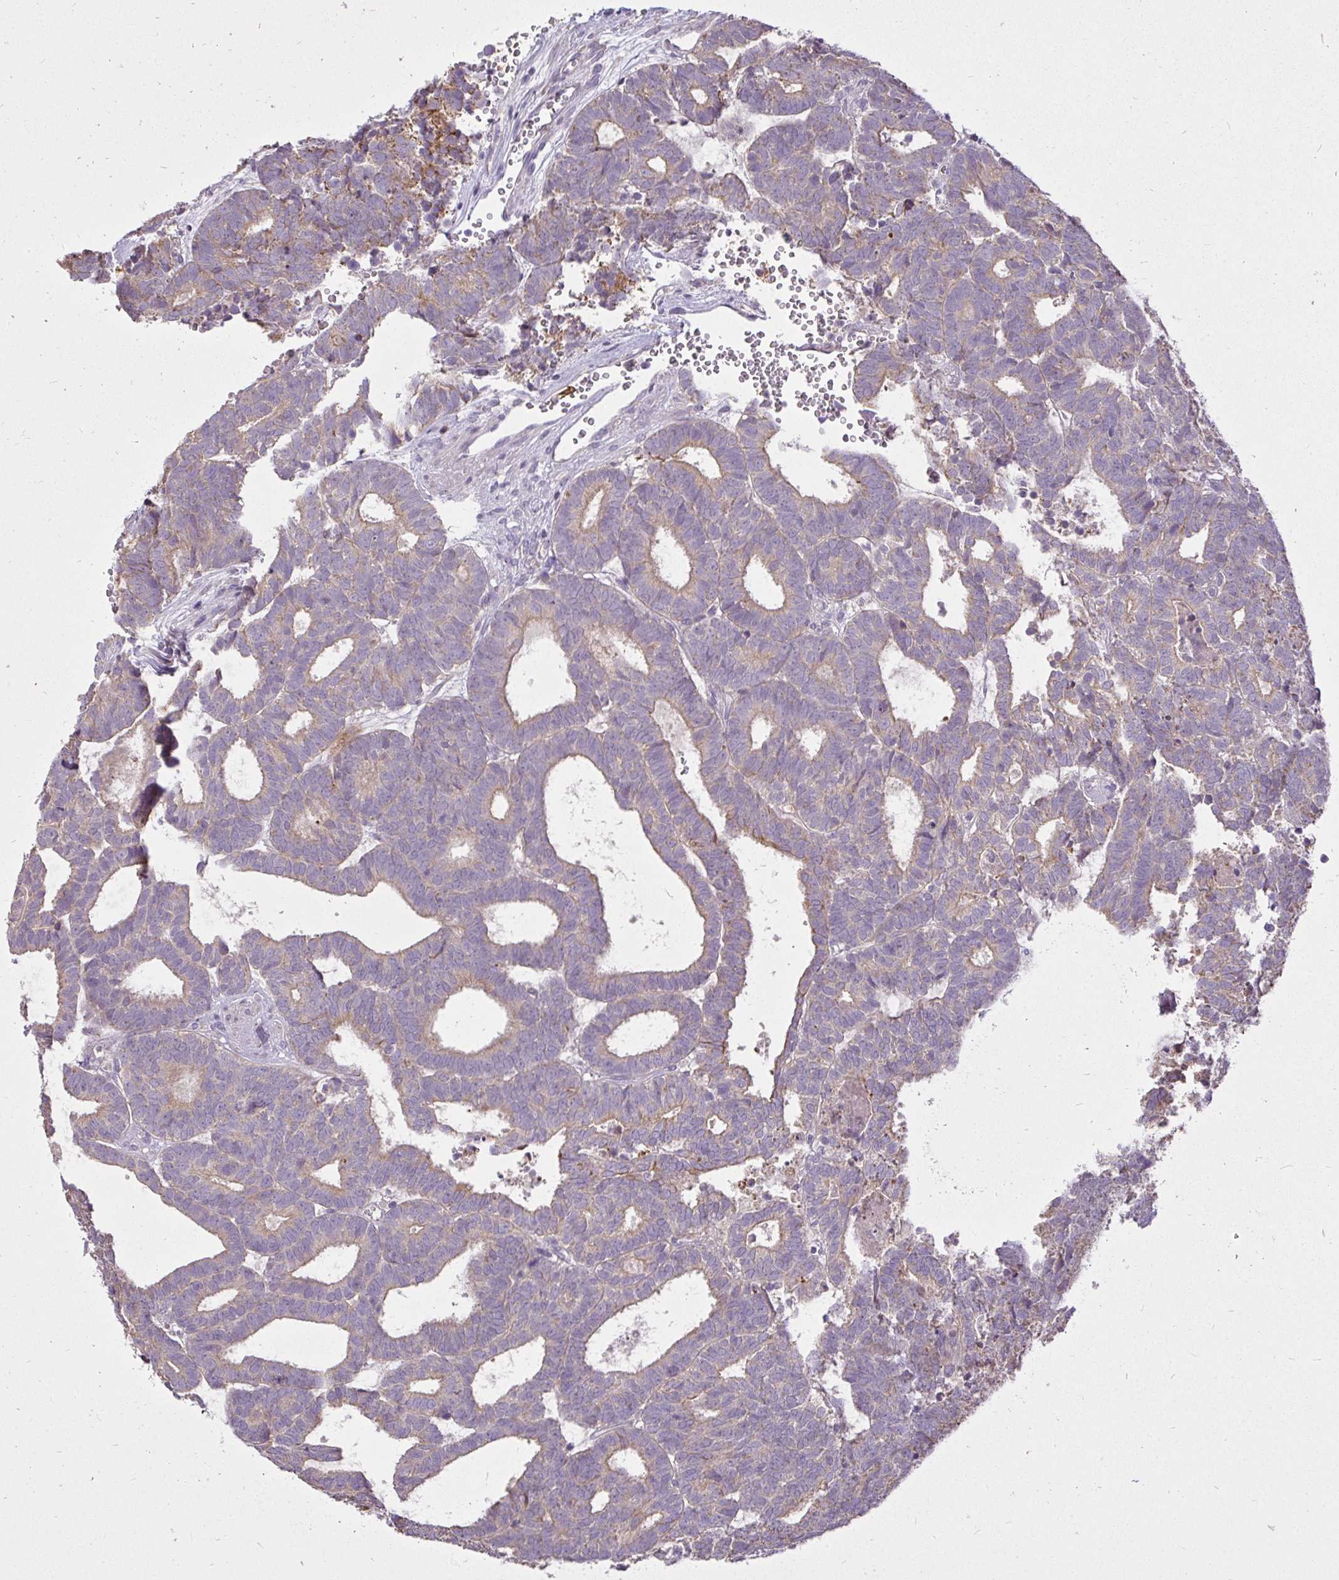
{"staining": {"intensity": "weak", "quantity": "25%-75%", "location": "cytoplasmic/membranous"}, "tissue": "head and neck cancer", "cell_type": "Tumor cells", "image_type": "cancer", "snomed": [{"axis": "morphology", "description": "Adenocarcinoma, NOS"}, {"axis": "topography", "description": "Head-Neck"}], "caption": "Protein expression analysis of head and neck cancer reveals weak cytoplasmic/membranous staining in about 25%-75% of tumor cells. Using DAB (3,3'-diaminobenzidine) (brown) and hematoxylin (blue) stains, captured at high magnification using brightfield microscopy.", "gene": "STRIP1", "patient": {"sex": "female", "age": 81}}